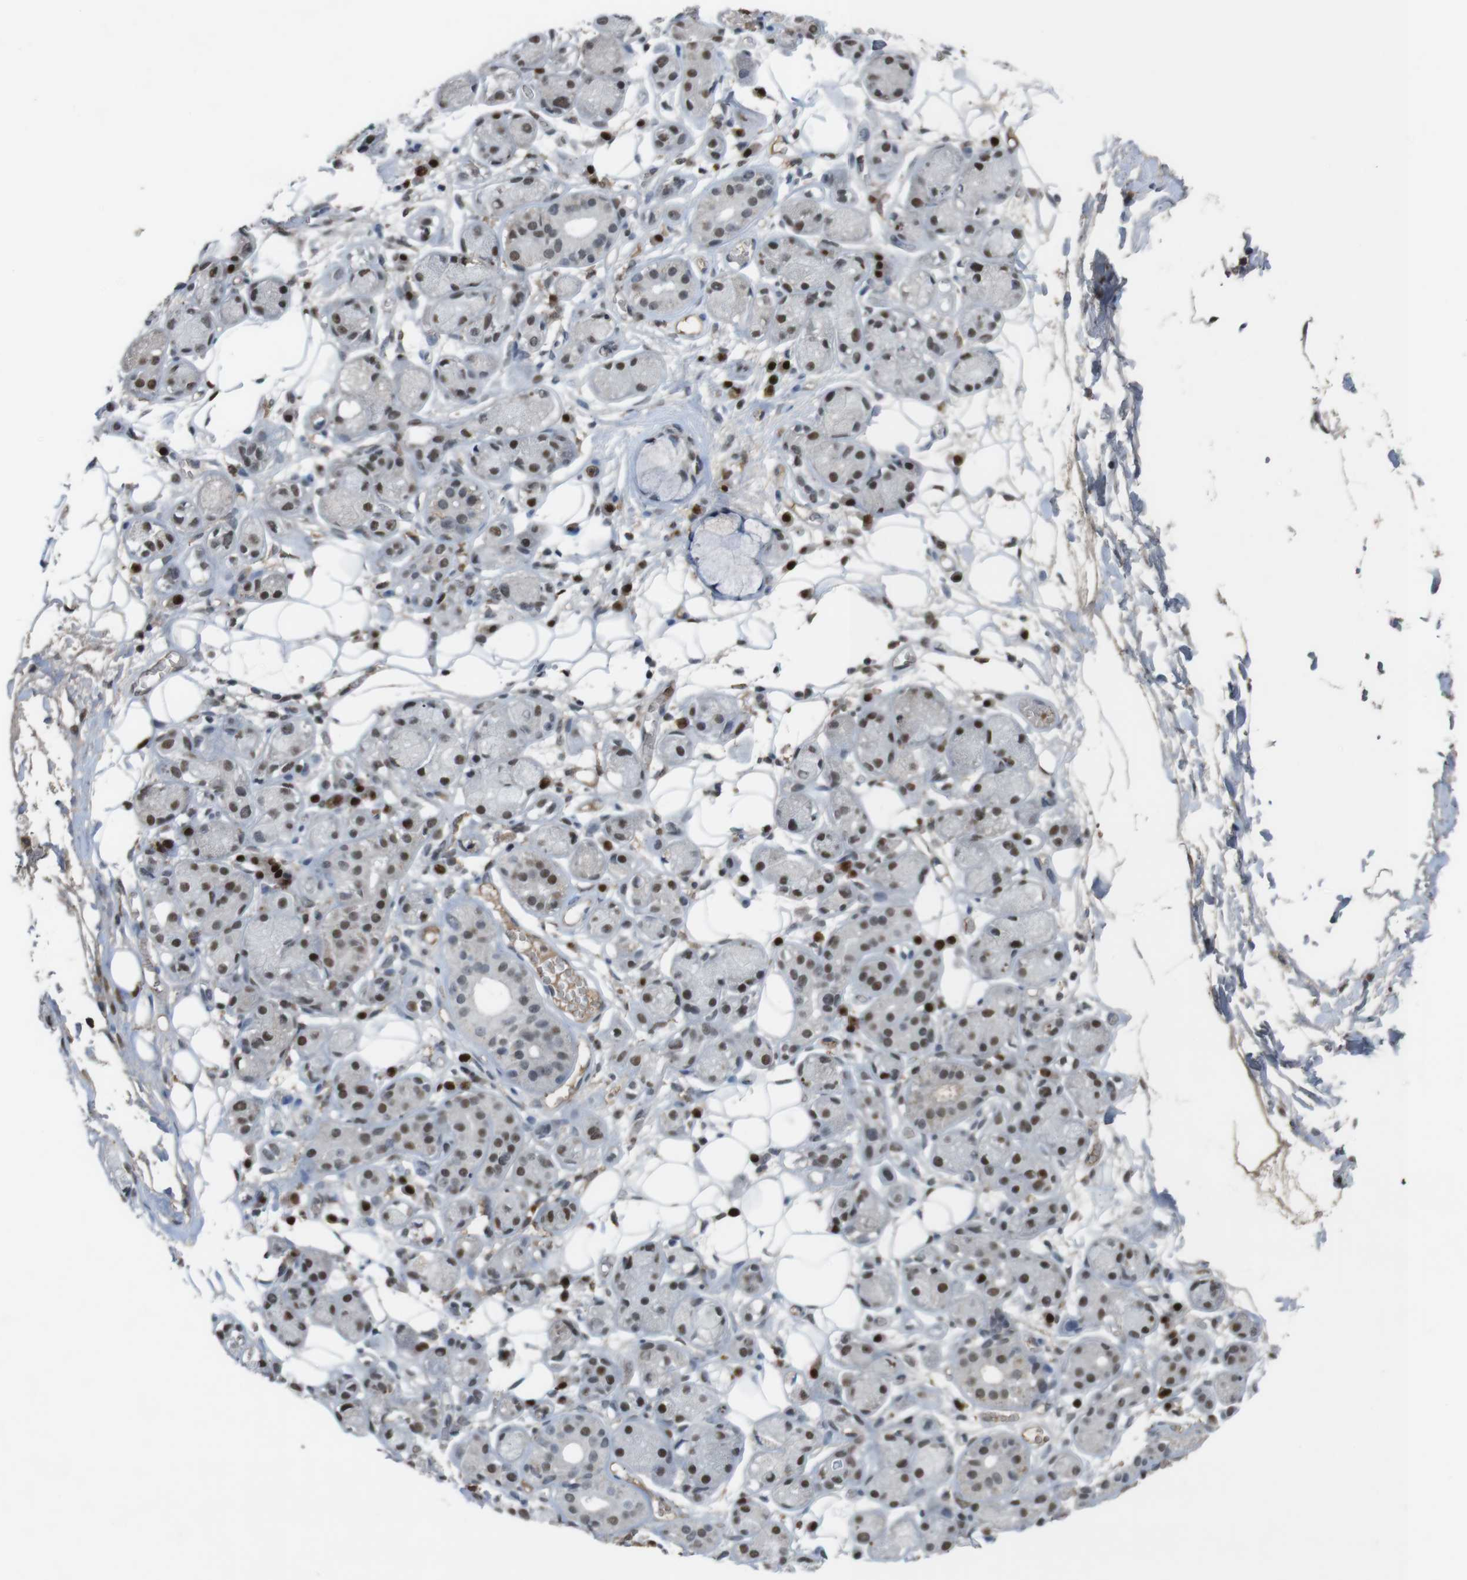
{"staining": {"intensity": "moderate", "quantity": ">75%", "location": "nuclear"}, "tissue": "adipose tissue", "cell_type": "Adipocytes", "image_type": "normal", "snomed": [{"axis": "morphology", "description": "Normal tissue, NOS"}, {"axis": "morphology", "description": "Inflammation, NOS"}, {"axis": "topography", "description": "Vascular tissue"}, {"axis": "topography", "description": "Salivary gland"}], "caption": "This photomicrograph reveals IHC staining of normal human adipose tissue, with medium moderate nuclear staining in approximately >75% of adipocytes.", "gene": "SUB1", "patient": {"sex": "female", "age": 75}}